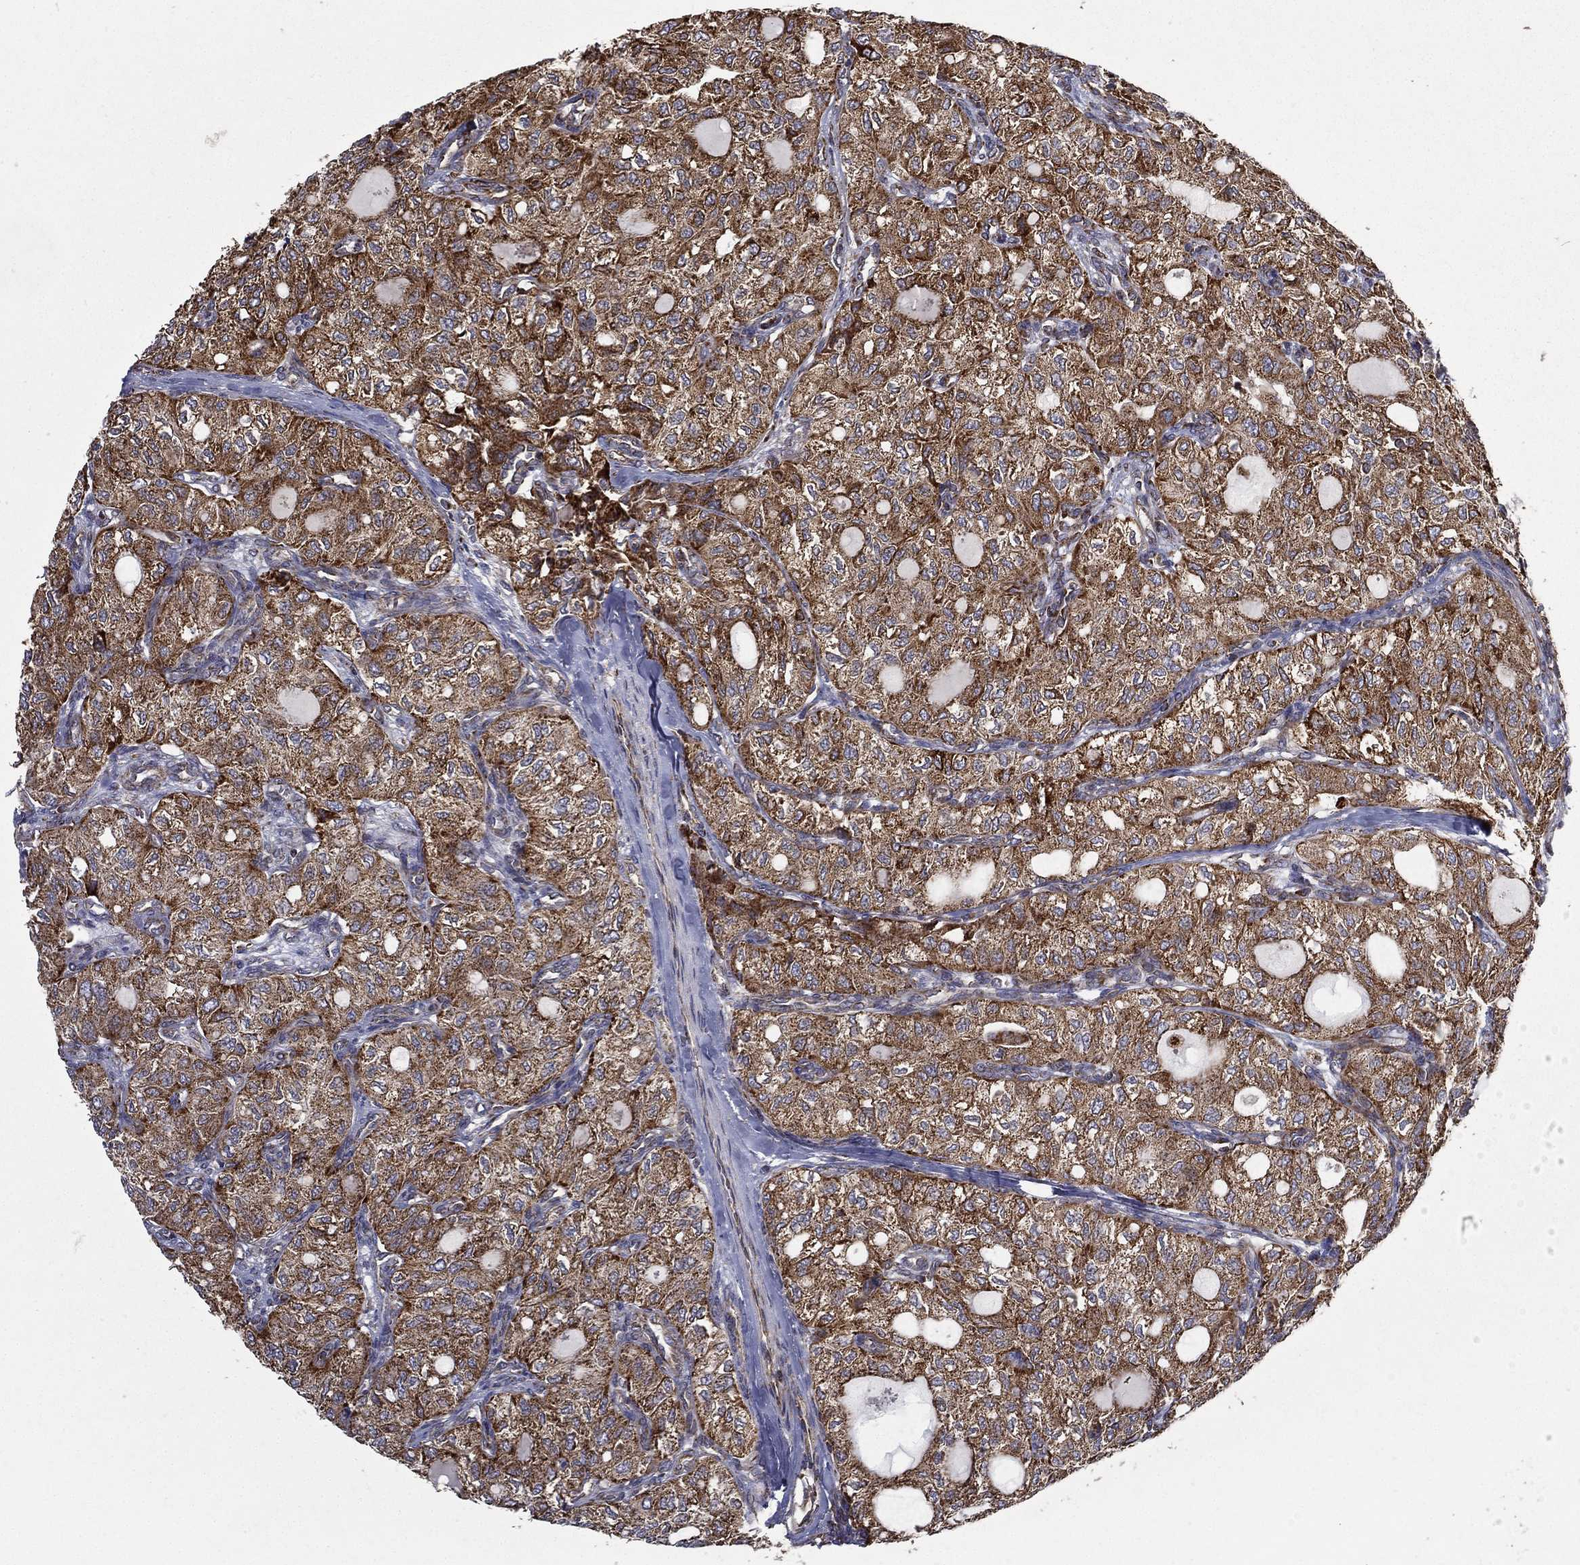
{"staining": {"intensity": "strong", "quantity": ">75%", "location": "cytoplasmic/membranous"}, "tissue": "thyroid cancer", "cell_type": "Tumor cells", "image_type": "cancer", "snomed": [{"axis": "morphology", "description": "Follicular adenoma carcinoma, NOS"}, {"axis": "topography", "description": "Thyroid gland"}], "caption": "Immunohistochemical staining of human thyroid cancer (follicular adenoma carcinoma) reveals strong cytoplasmic/membranous protein positivity in about >75% of tumor cells.", "gene": "MT-CYB", "patient": {"sex": "male", "age": 75}}